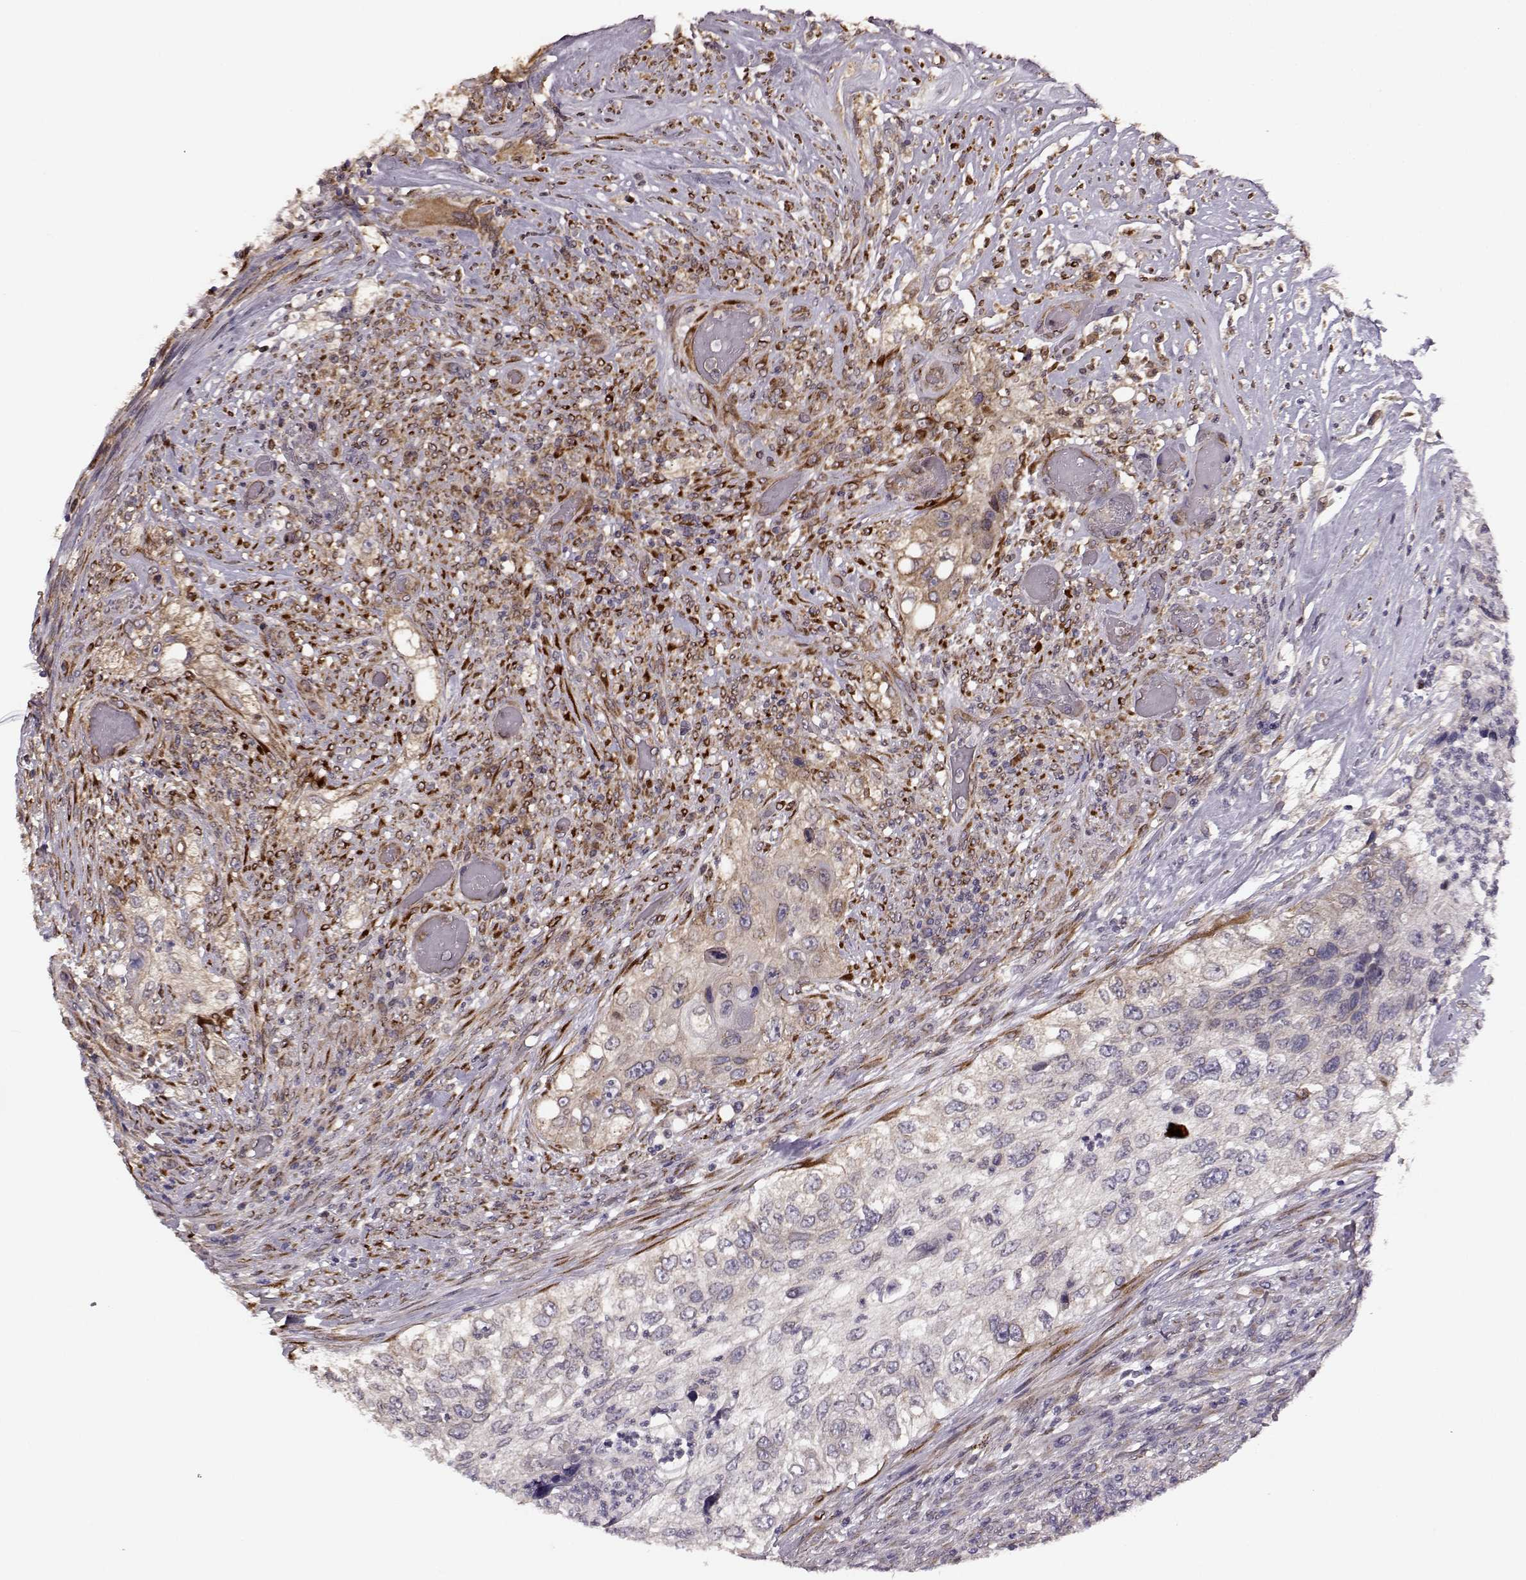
{"staining": {"intensity": "weak", "quantity": ">75%", "location": "cytoplasmic/membranous"}, "tissue": "urothelial cancer", "cell_type": "Tumor cells", "image_type": "cancer", "snomed": [{"axis": "morphology", "description": "Urothelial carcinoma, High grade"}, {"axis": "topography", "description": "Urinary bladder"}], "caption": "An immunohistochemistry (IHC) histopathology image of tumor tissue is shown. Protein staining in brown shows weak cytoplasmic/membranous positivity in urothelial cancer within tumor cells. The protein is stained brown, and the nuclei are stained in blue (DAB (3,3'-diaminobenzidine) IHC with brightfield microscopy, high magnification).", "gene": "YIPF5", "patient": {"sex": "female", "age": 60}}